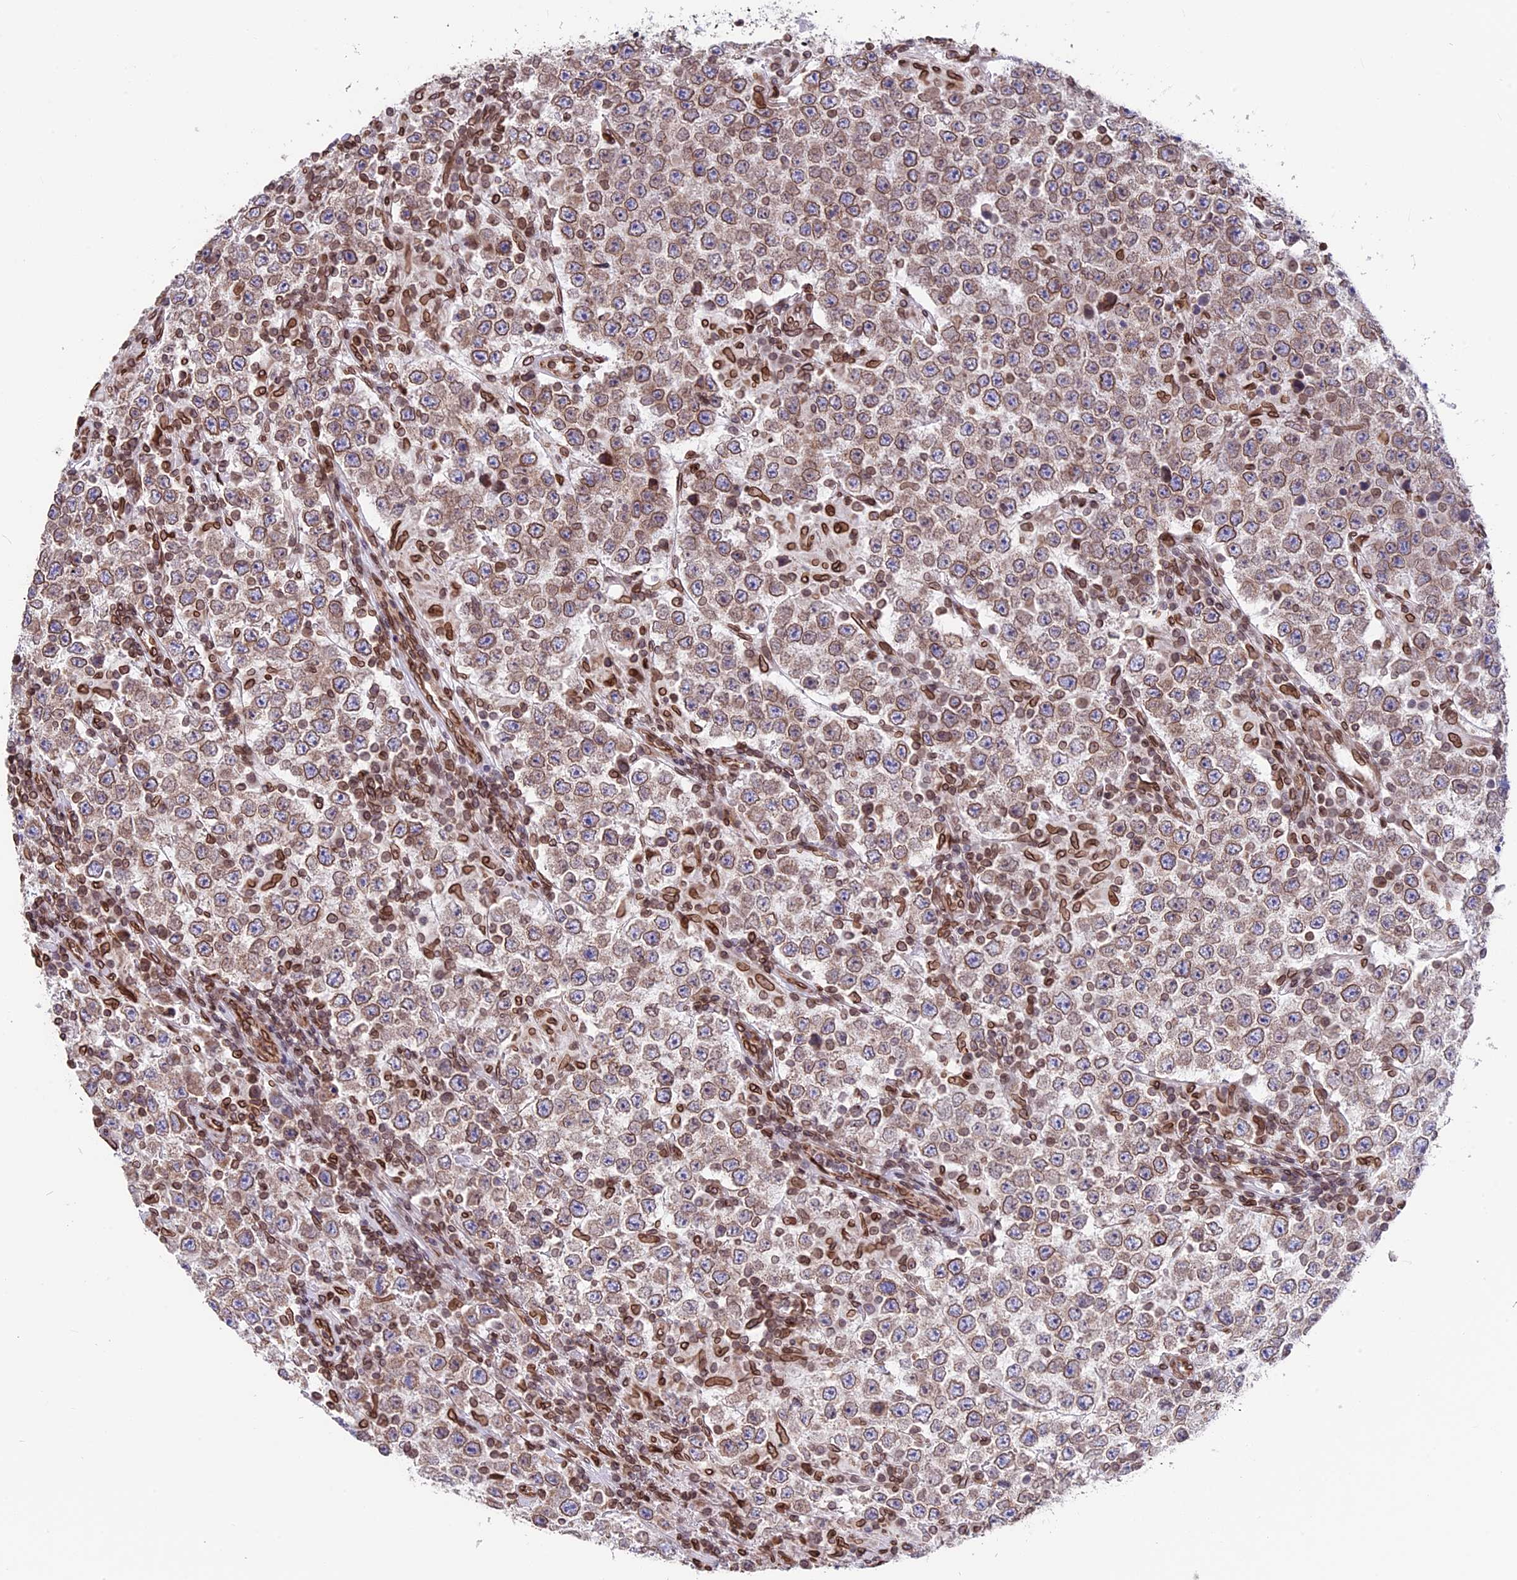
{"staining": {"intensity": "moderate", "quantity": ">75%", "location": "cytoplasmic/membranous,nuclear"}, "tissue": "testis cancer", "cell_type": "Tumor cells", "image_type": "cancer", "snomed": [{"axis": "morphology", "description": "Normal tissue, NOS"}, {"axis": "morphology", "description": "Urothelial carcinoma, High grade"}, {"axis": "morphology", "description": "Seminoma, NOS"}, {"axis": "morphology", "description": "Carcinoma, Embryonal, NOS"}, {"axis": "topography", "description": "Urinary bladder"}, {"axis": "topography", "description": "Testis"}], "caption": "Immunohistochemistry (IHC) (DAB (3,3'-diaminobenzidine)) staining of human testis cancer (embryonal carcinoma) displays moderate cytoplasmic/membranous and nuclear protein positivity in approximately >75% of tumor cells.", "gene": "PTCHD4", "patient": {"sex": "male", "age": 41}}